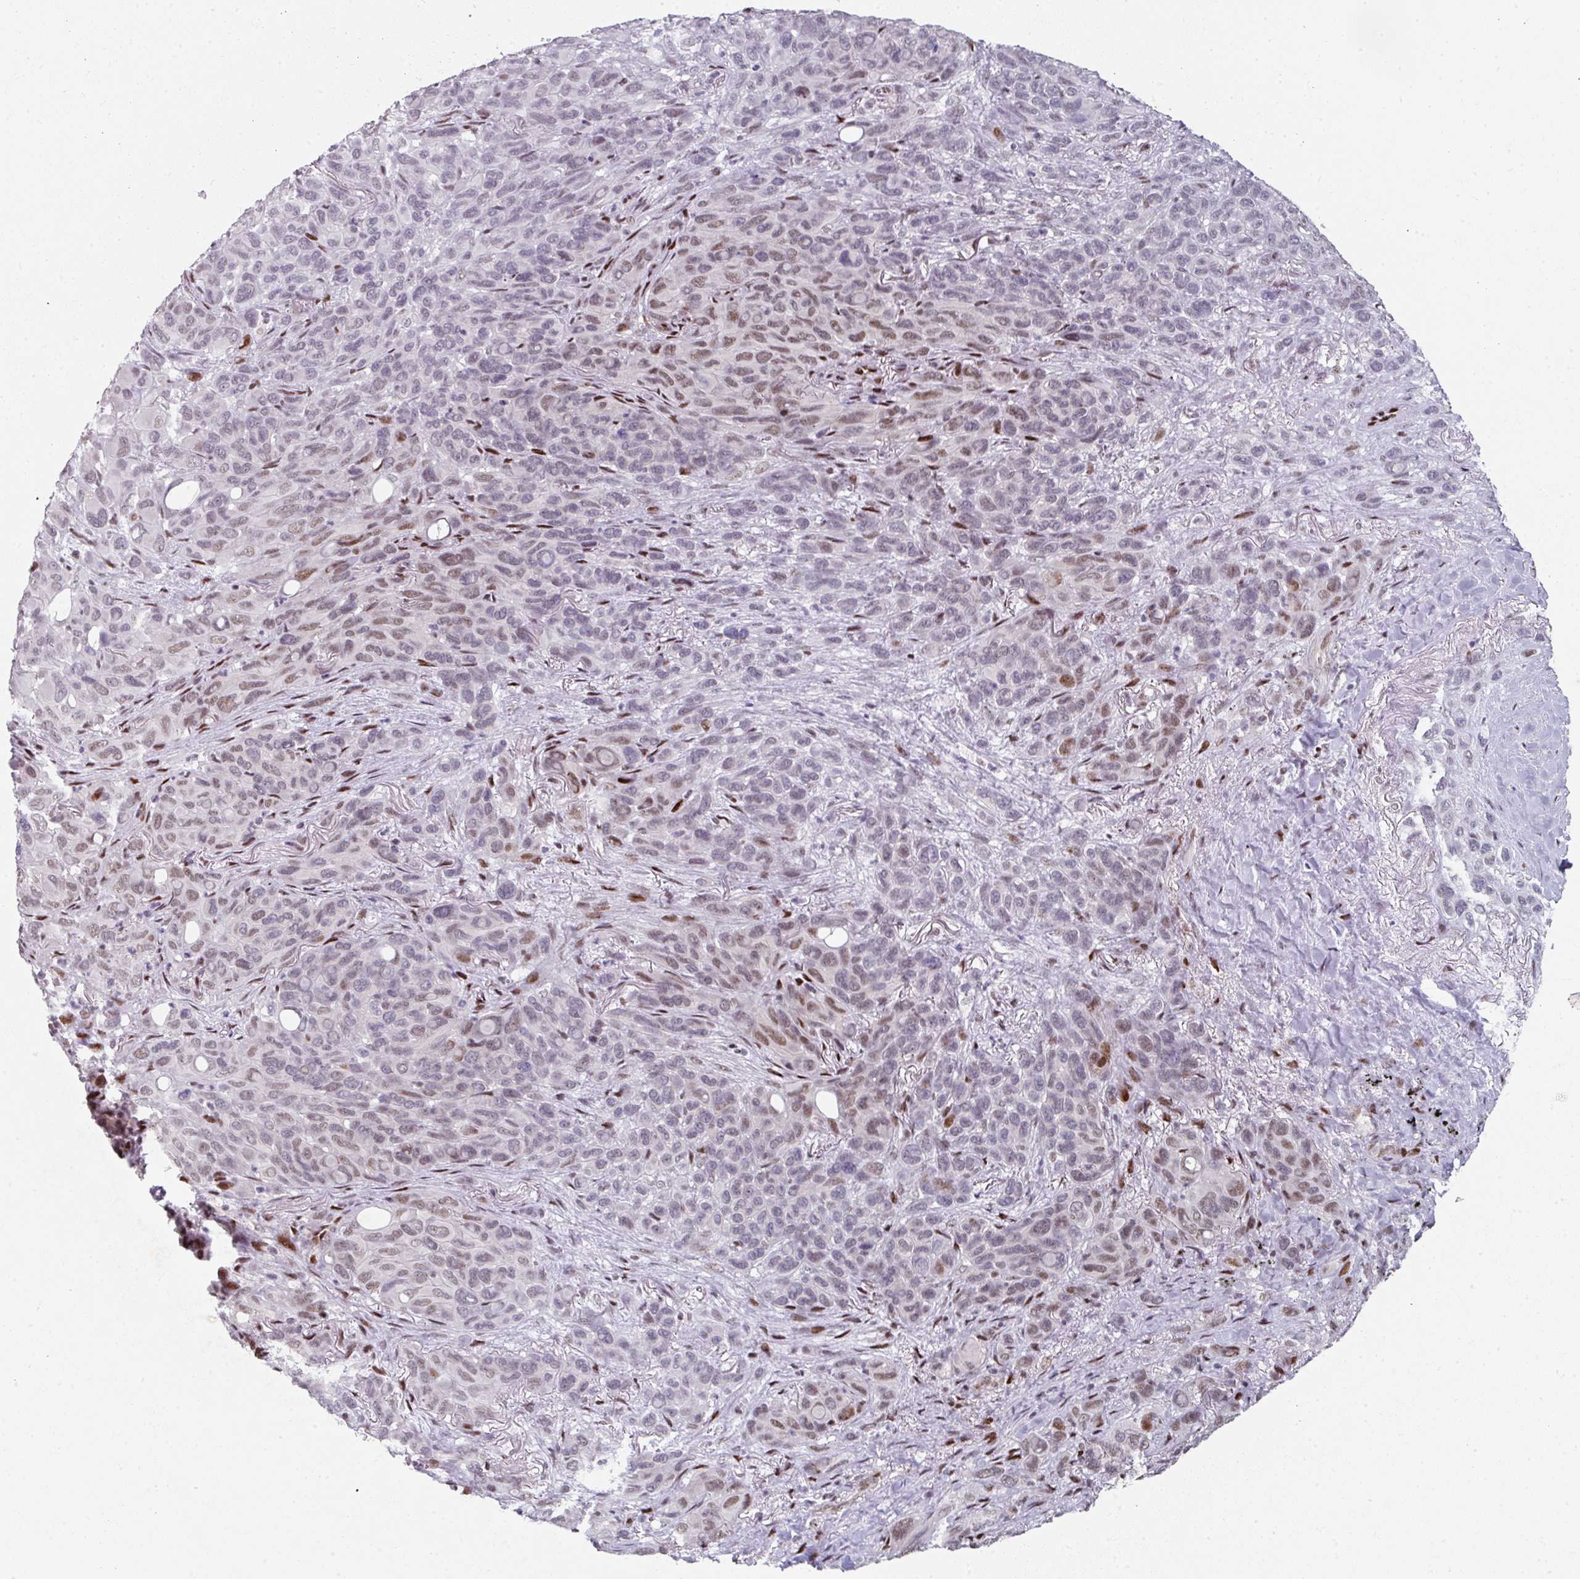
{"staining": {"intensity": "moderate", "quantity": "25%-75%", "location": "nuclear"}, "tissue": "melanoma", "cell_type": "Tumor cells", "image_type": "cancer", "snomed": [{"axis": "morphology", "description": "Malignant melanoma, Metastatic site"}, {"axis": "topography", "description": "Lung"}], "caption": "Moderate nuclear protein expression is seen in approximately 25%-75% of tumor cells in malignant melanoma (metastatic site).", "gene": "SF3B5", "patient": {"sex": "male", "age": 48}}